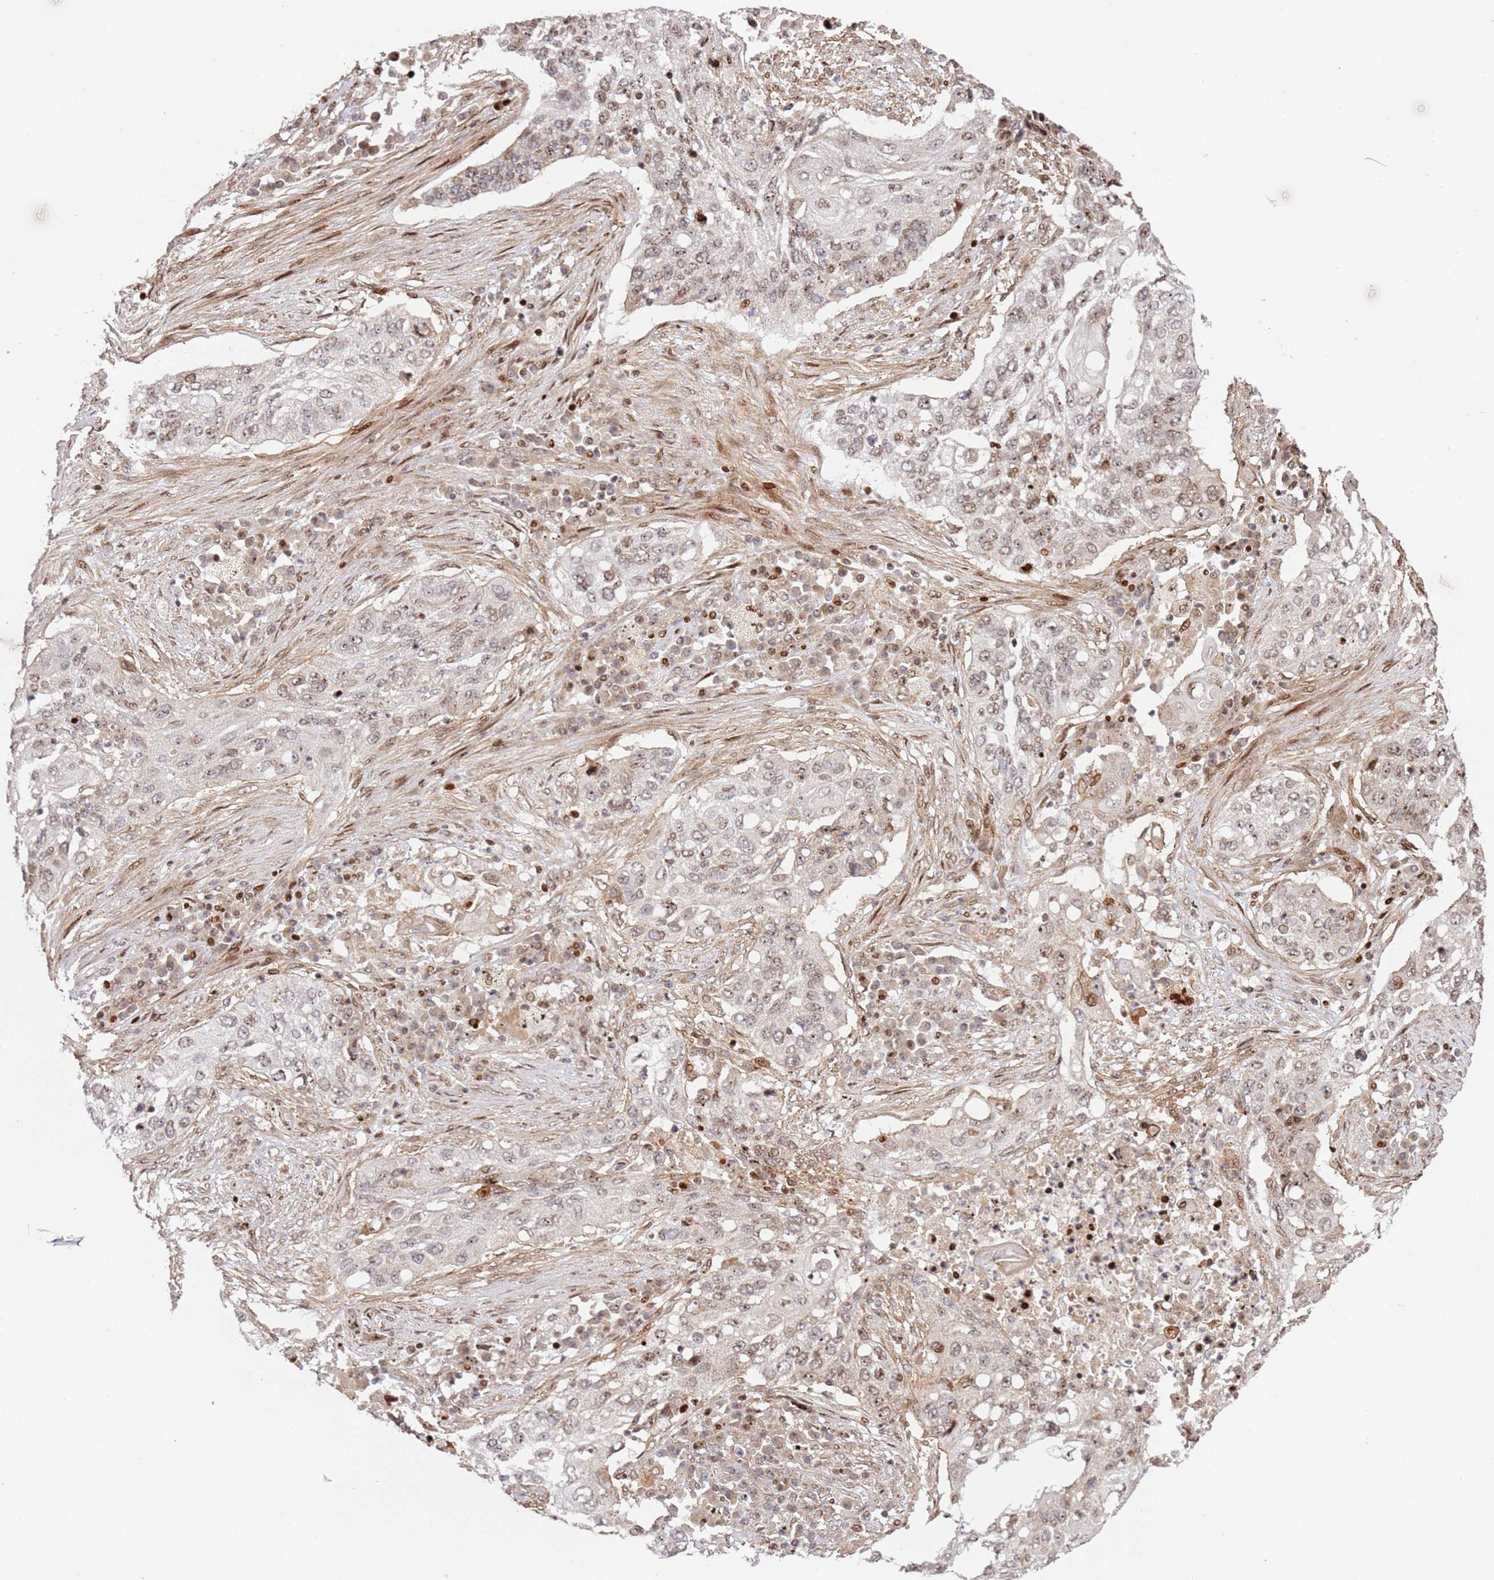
{"staining": {"intensity": "weak", "quantity": "<25%", "location": "nuclear"}, "tissue": "lung cancer", "cell_type": "Tumor cells", "image_type": "cancer", "snomed": [{"axis": "morphology", "description": "Squamous cell carcinoma, NOS"}, {"axis": "topography", "description": "Lung"}], "caption": "High power microscopy histopathology image of an immunohistochemistry image of lung squamous cell carcinoma, revealing no significant staining in tumor cells. Brightfield microscopy of IHC stained with DAB (3,3'-diaminobenzidine) (brown) and hematoxylin (blue), captured at high magnification.", "gene": "TMEM233", "patient": {"sex": "female", "age": 63}}